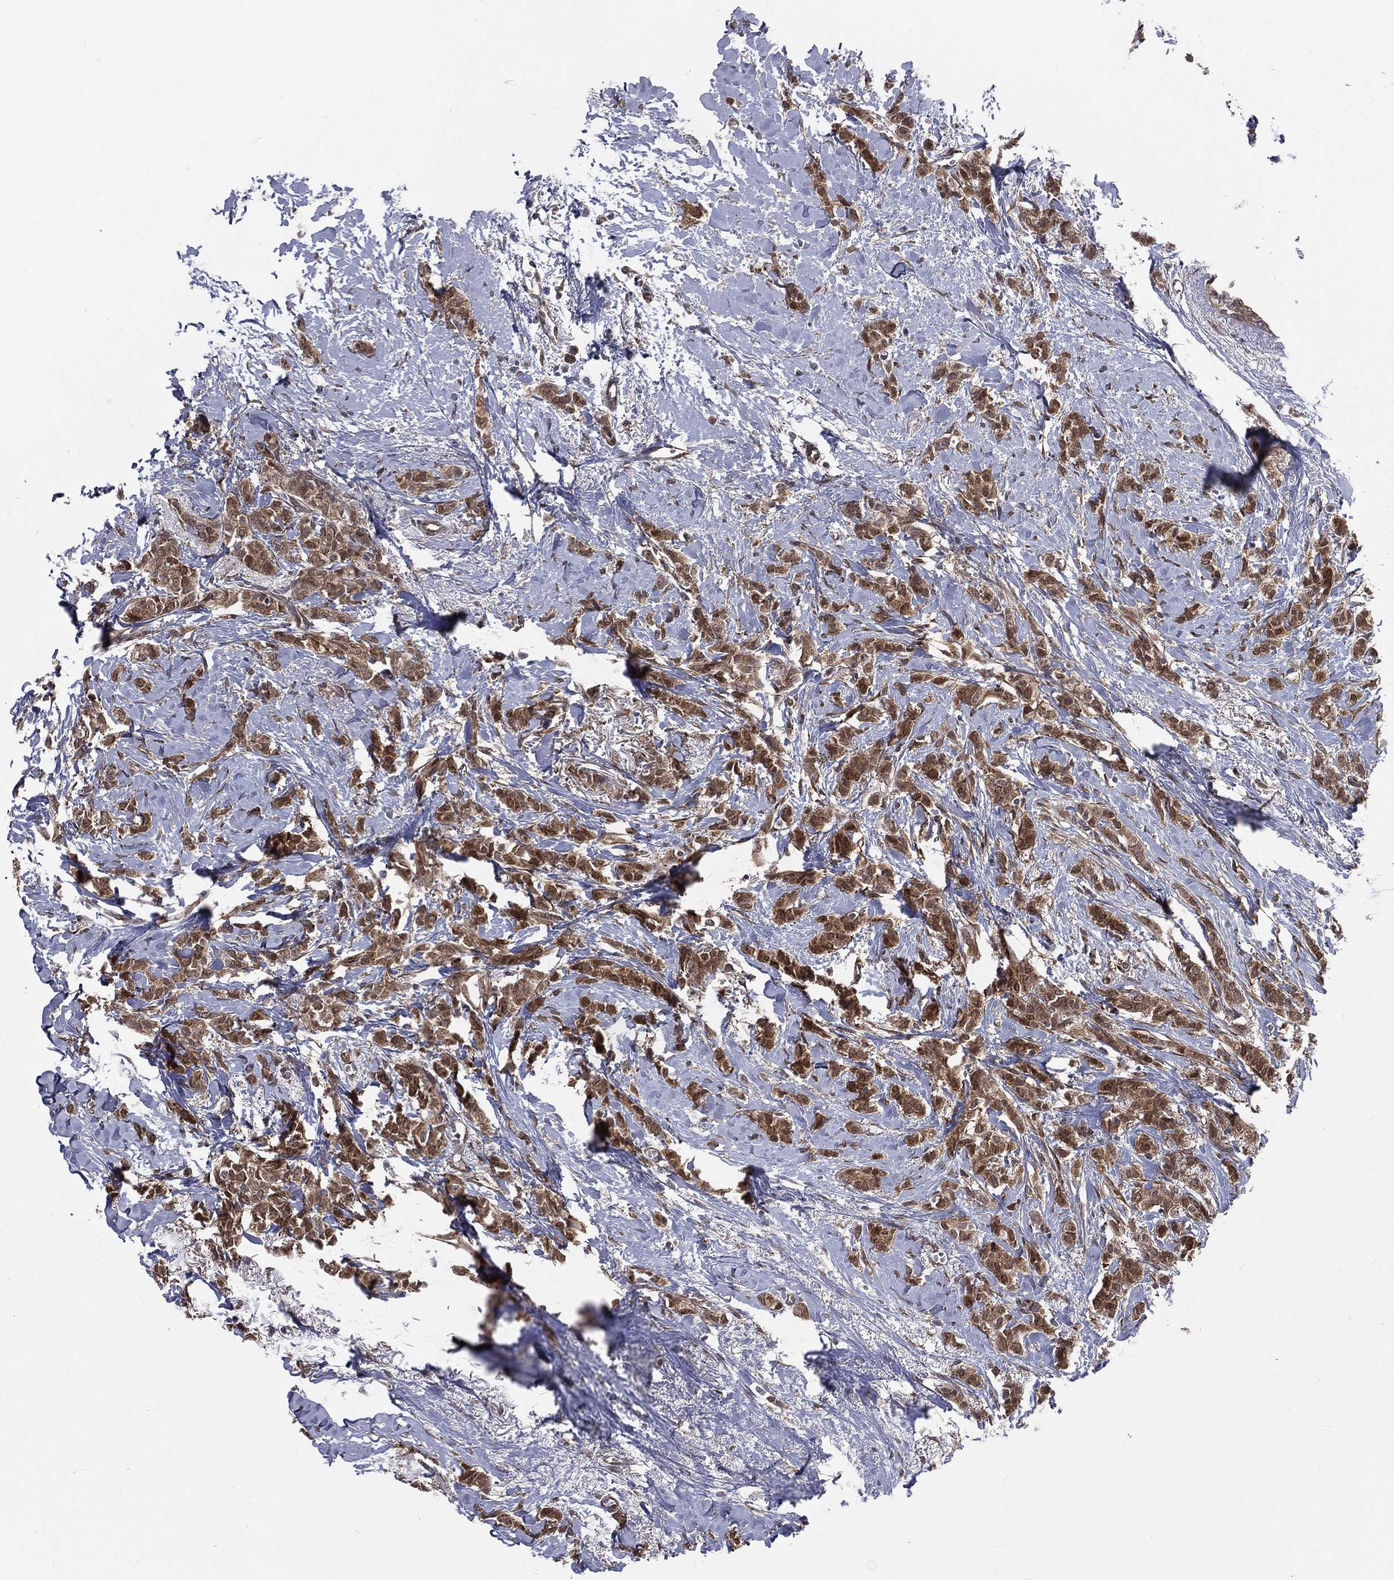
{"staining": {"intensity": "moderate", "quantity": ">75%", "location": "cytoplasmic/membranous"}, "tissue": "breast cancer", "cell_type": "Tumor cells", "image_type": "cancer", "snomed": [{"axis": "morphology", "description": "Duct carcinoma"}, {"axis": "topography", "description": "Breast"}], "caption": "DAB immunohistochemical staining of human breast infiltrating ductal carcinoma shows moderate cytoplasmic/membranous protein staining in approximately >75% of tumor cells.", "gene": "ARL3", "patient": {"sex": "female", "age": 85}}